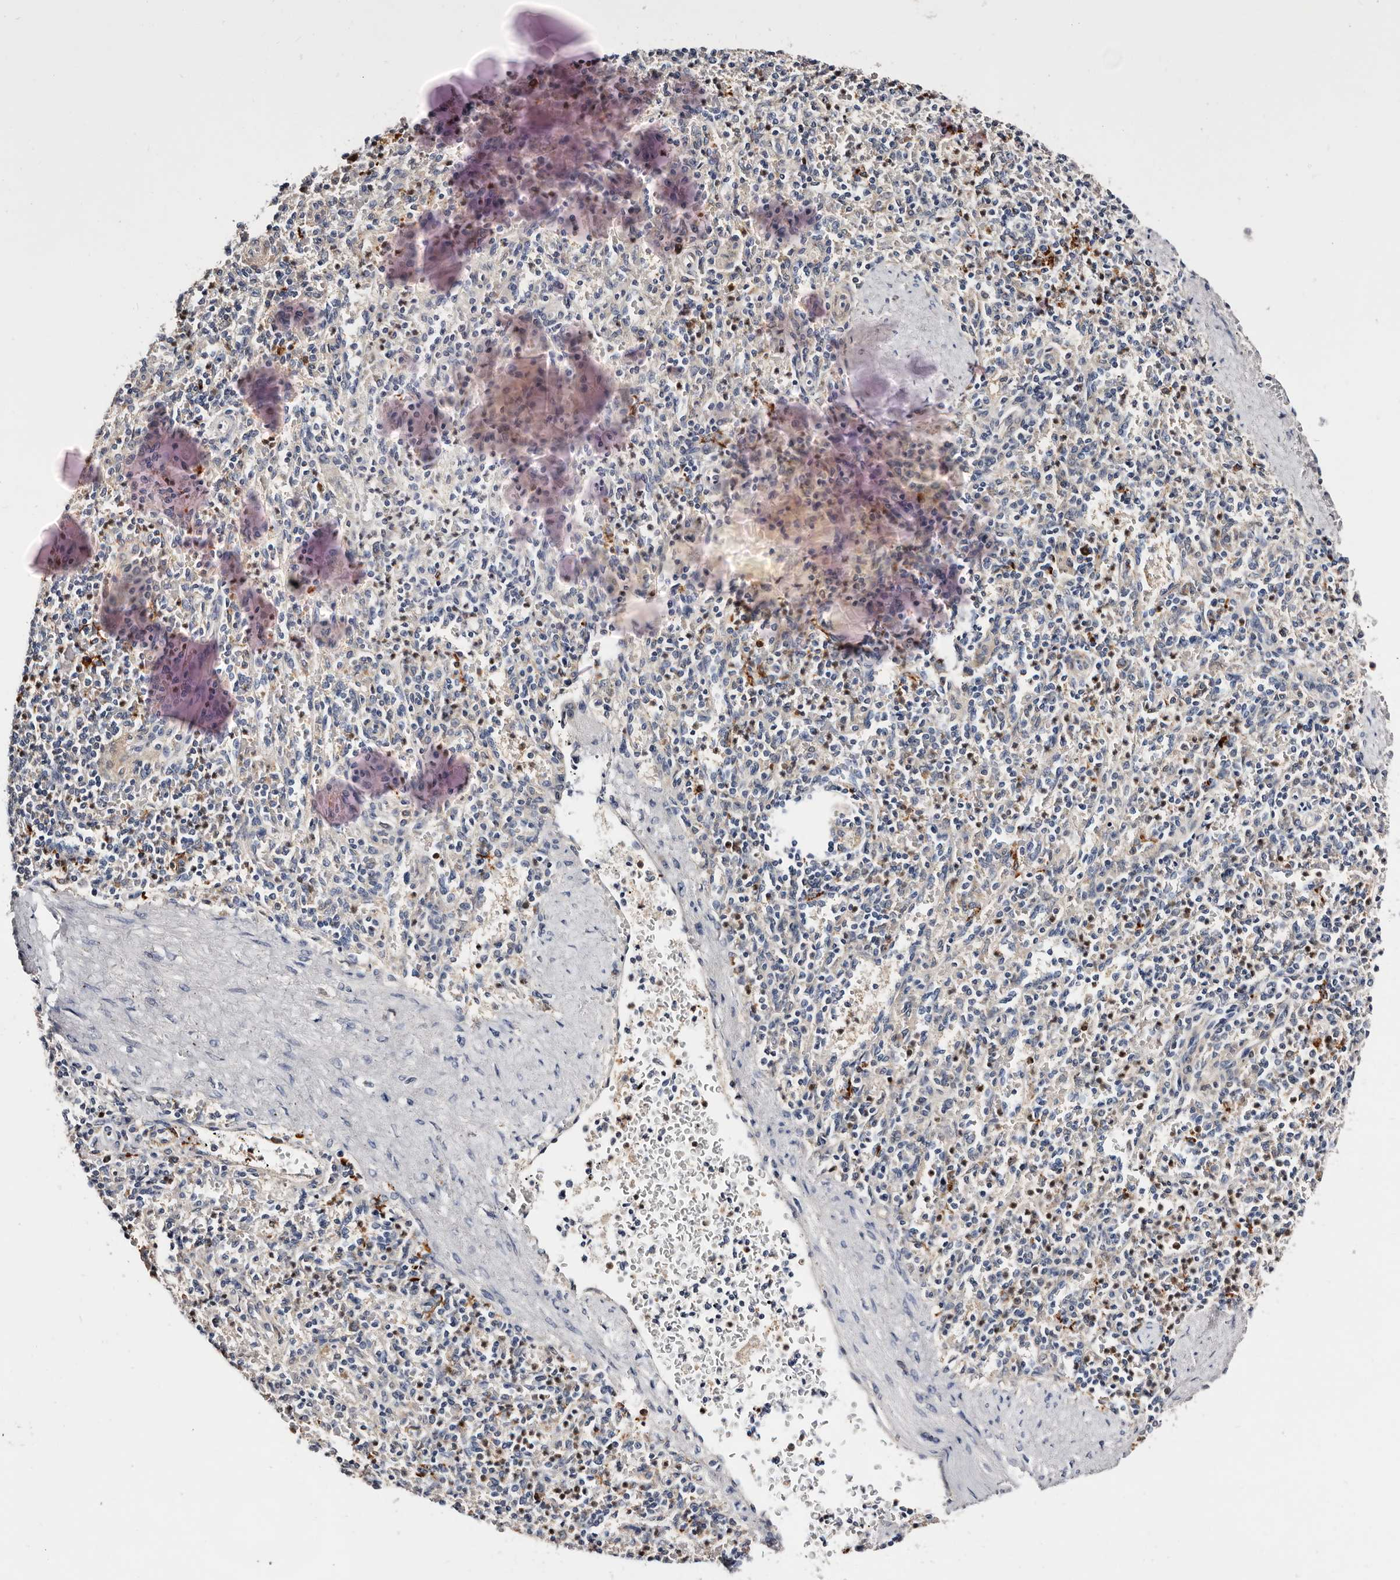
{"staining": {"intensity": "negative", "quantity": "none", "location": "none"}, "tissue": "spleen", "cell_type": "Cells in red pulp", "image_type": "normal", "snomed": [{"axis": "morphology", "description": "Normal tissue, NOS"}, {"axis": "topography", "description": "Spleen"}], "caption": "This is an immunohistochemistry (IHC) histopathology image of benign spleen. There is no positivity in cells in red pulp.", "gene": "TP53I3", "patient": {"sex": "female", "age": 74}}